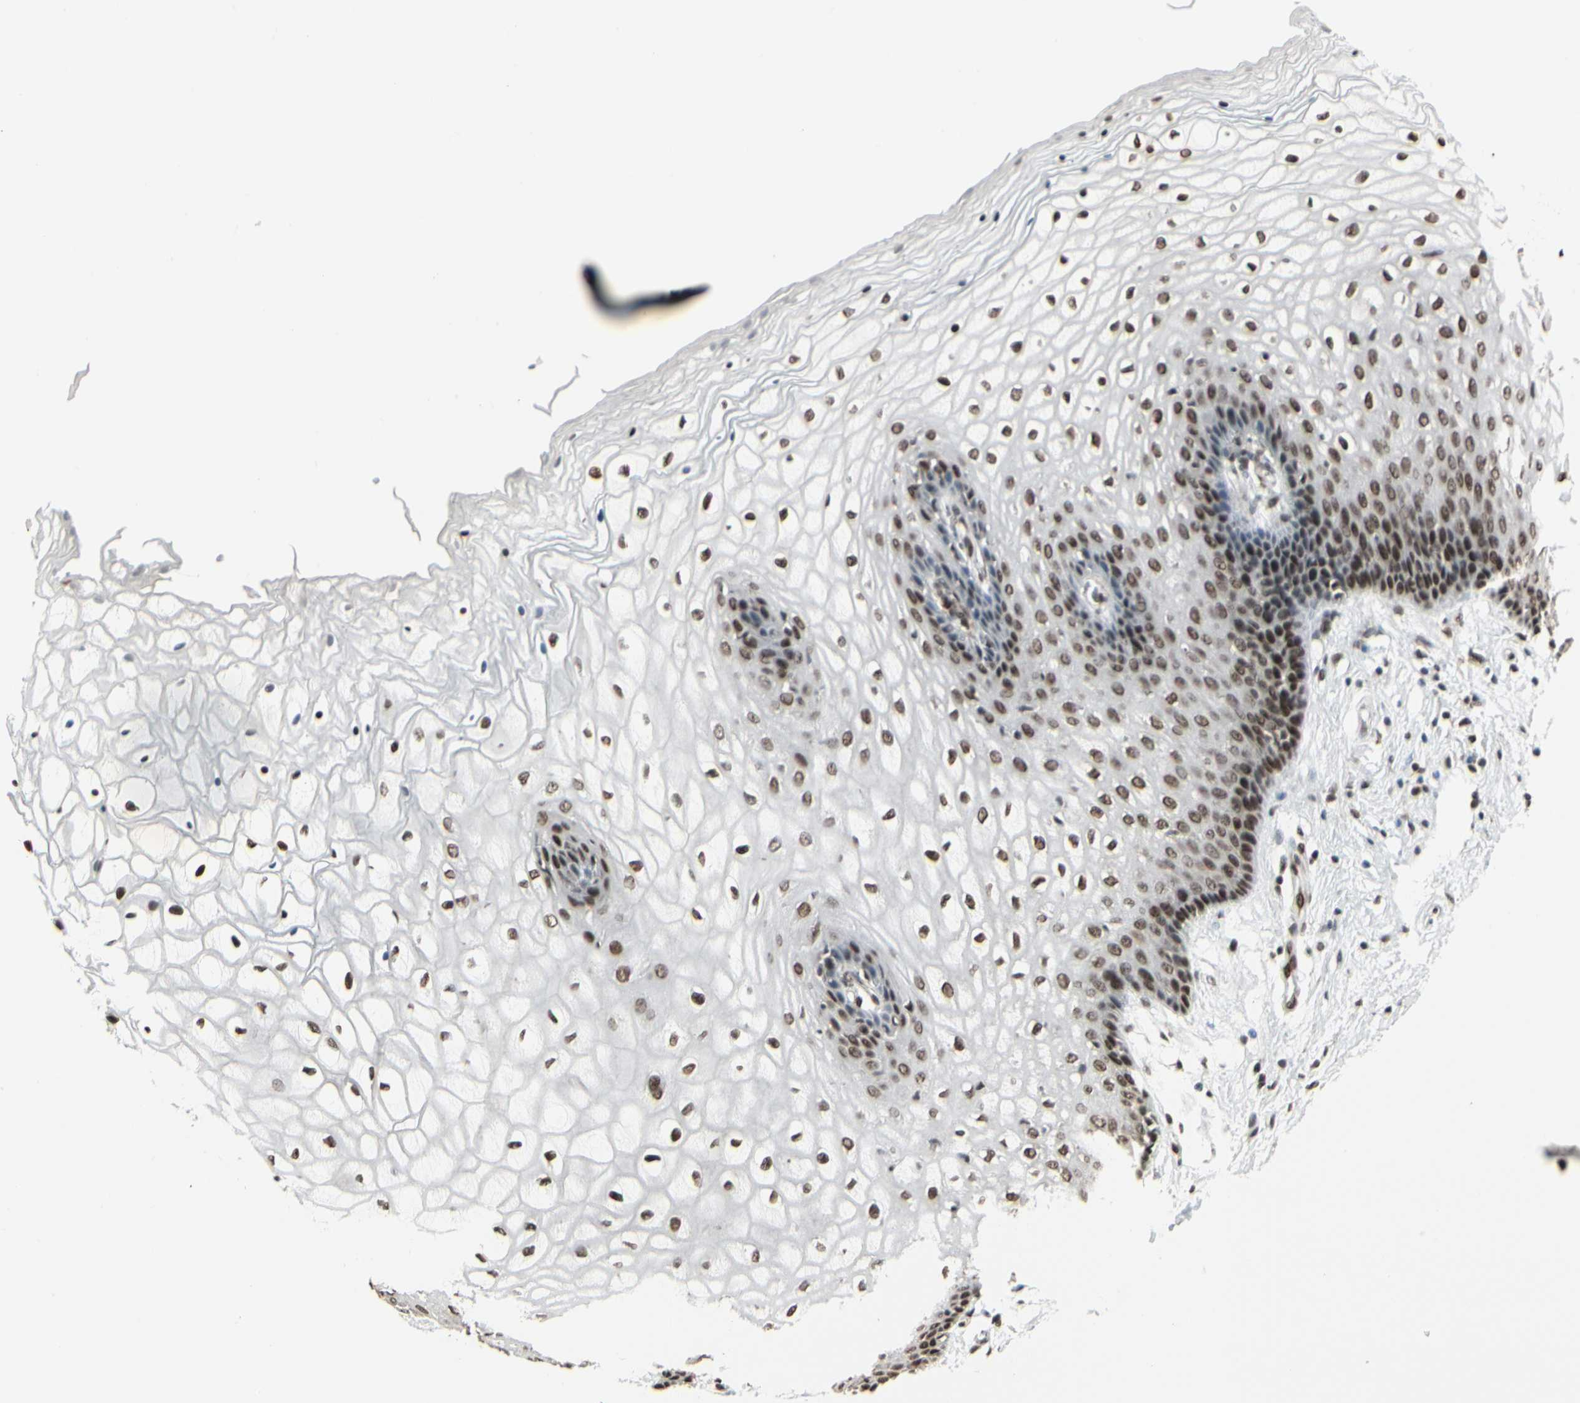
{"staining": {"intensity": "strong", "quantity": ">75%", "location": "nuclear"}, "tissue": "vagina", "cell_type": "Squamous epithelial cells", "image_type": "normal", "snomed": [{"axis": "morphology", "description": "Normal tissue, NOS"}, {"axis": "topography", "description": "Vagina"}], "caption": "This histopathology image shows benign vagina stained with immunohistochemistry to label a protein in brown. The nuclear of squamous epithelial cells show strong positivity for the protein. Nuclei are counter-stained blue.", "gene": "HMG20A", "patient": {"sex": "female", "age": 34}}